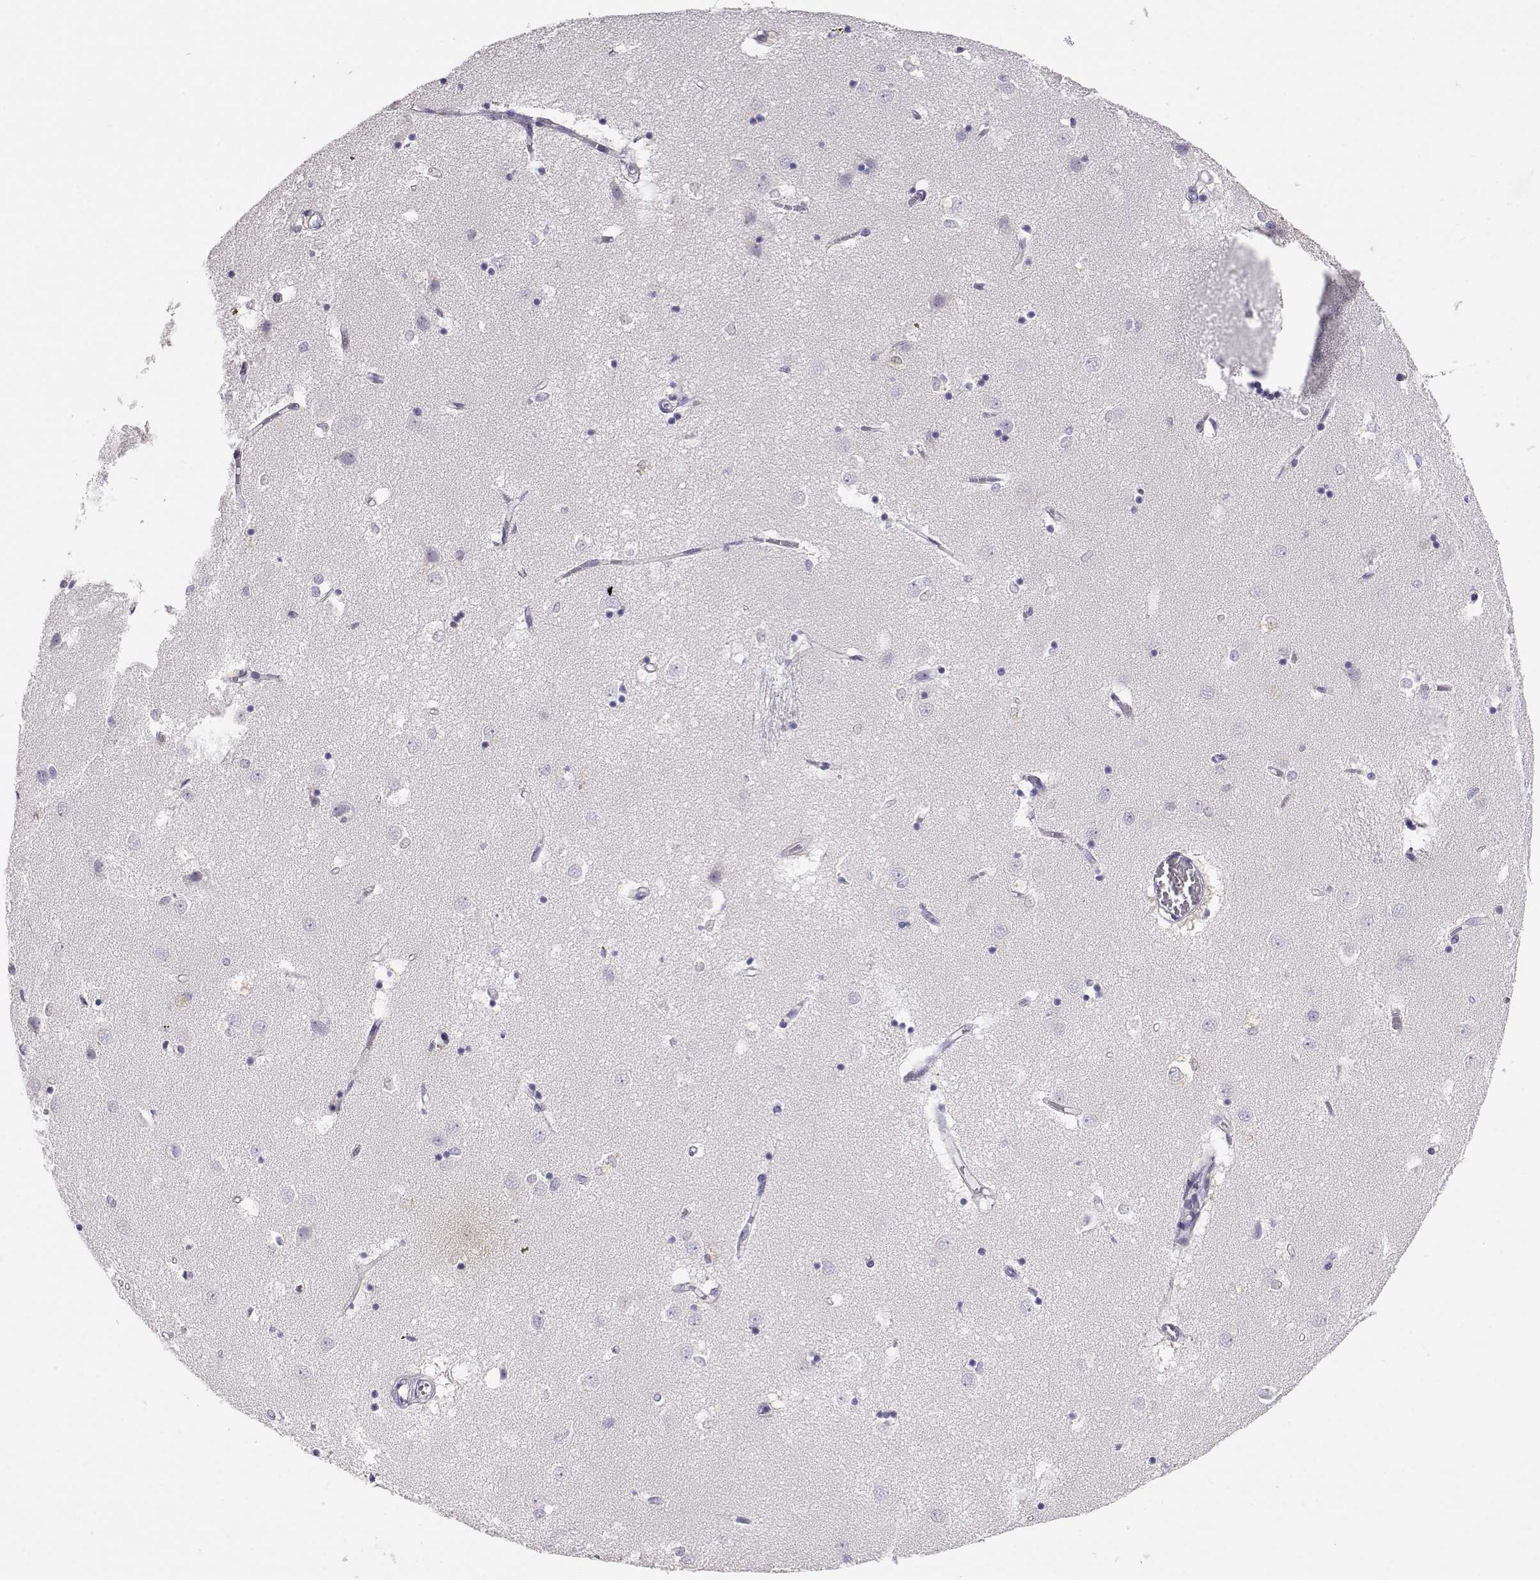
{"staining": {"intensity": "negative", "quantity": "none", "location": "none"}, "tissue": "caudate", "cell_type": "Glial cells", "image_type": "normal", "snomed": [{"axis": "morphology", "description": "Normal tissue, NOS"}, {"axis": "topography", "description": "Lateral ventricle wall"}], "caption": "This image is of benign caudate stained with immunohistochemistry (IHC) to label a protein in brown with the nuclei are counter-stained blue. There is no staining in glial cells. Brightfield microscopy of immunohistochemistry stained with DAB (brown) and hematoxylin (blue), captured at high magnification.", "gene": "CDHR1", "patient": {"sex": "male", "age": 54}}